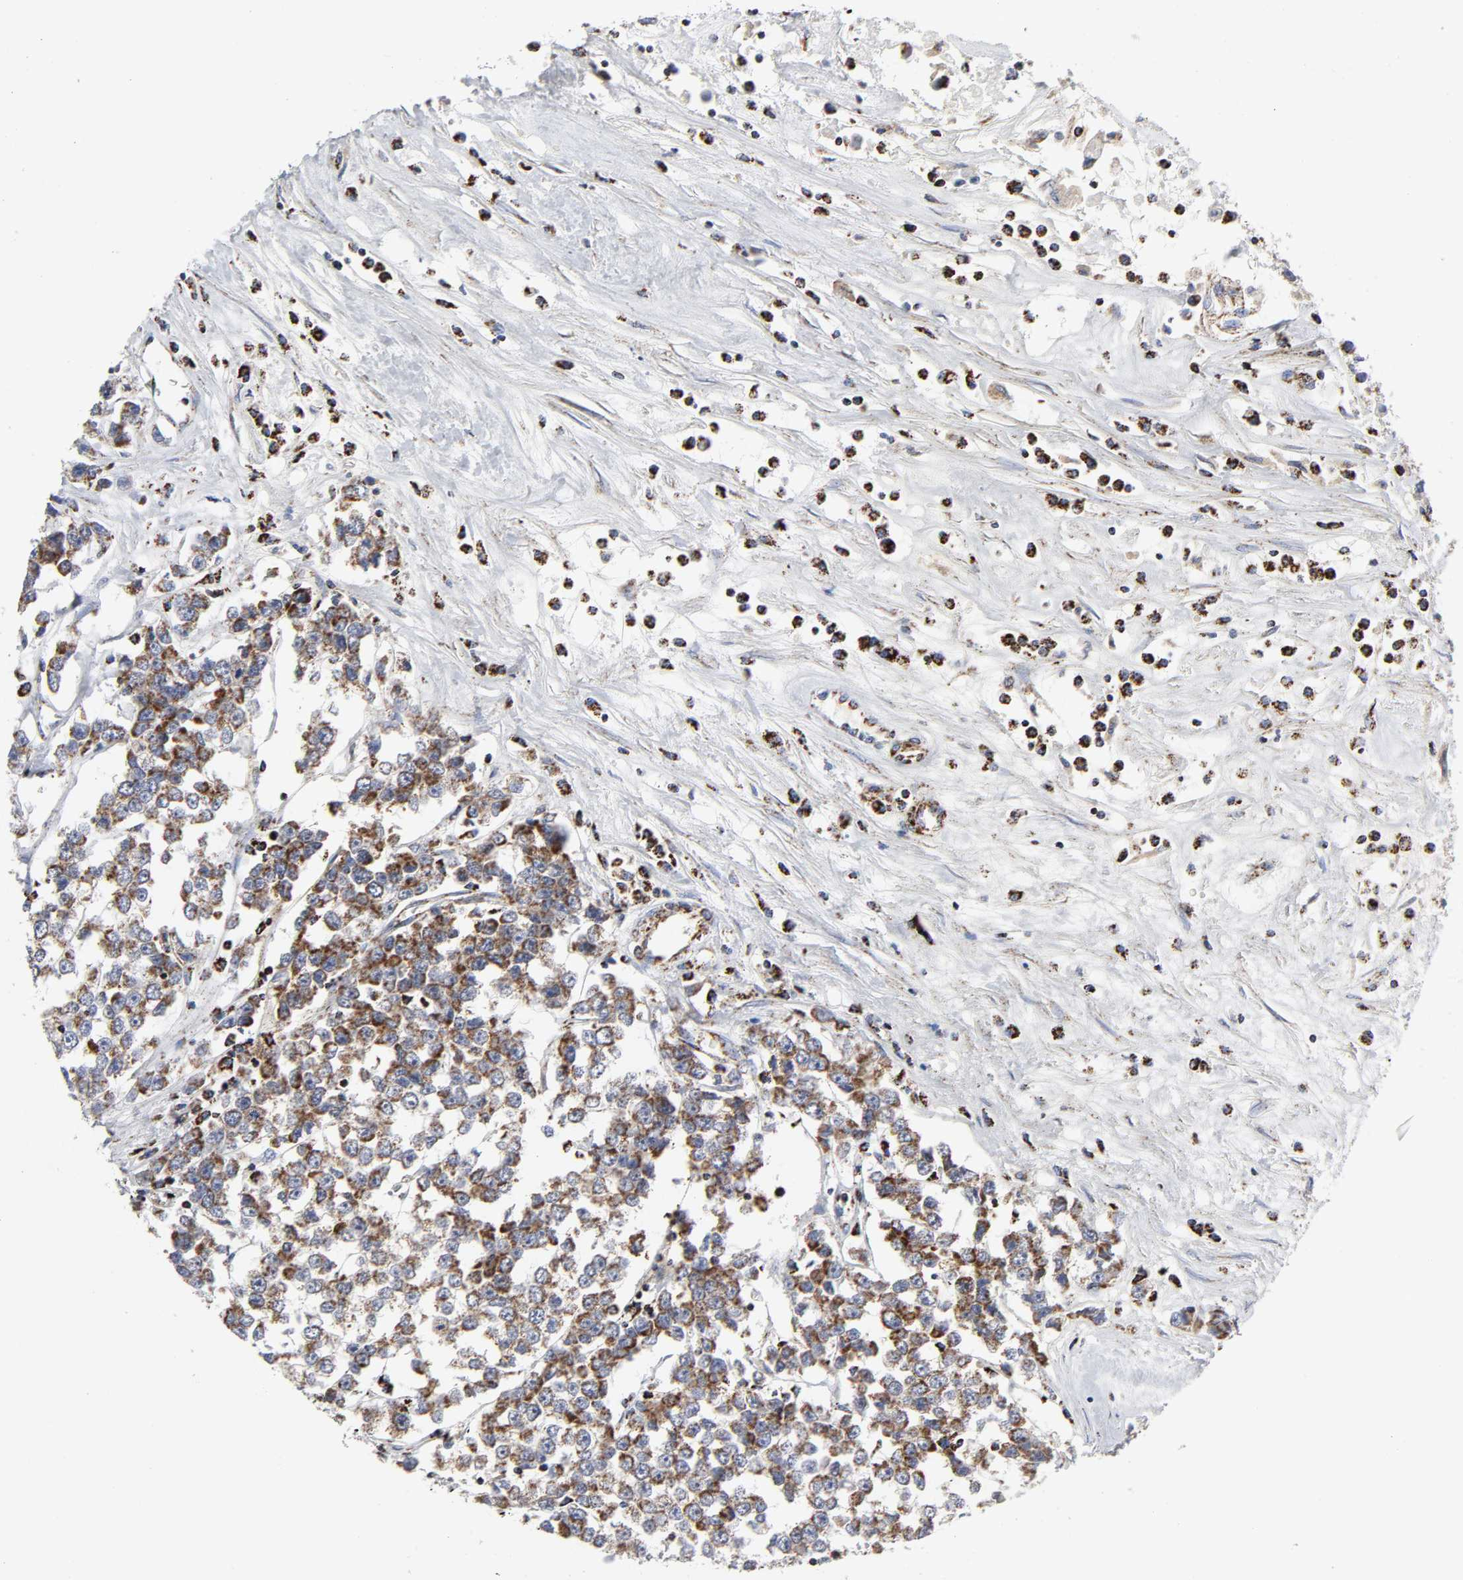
{"staining": {"intensity": "strong", "quantity": ">75%", "location": "cytoplasmic/membranous"}, "tissue": "testis cancer", "cell_type": "Tumor cells", "image_type": "cancer", "snomed": [{"axis": "morphology", "description": "Seminoma, NOS"}, {"axis": "morphology", "description": "Carcinoma, Embryonal, NOS"}, {"axis": "topography", "description": "Testis"}], "caption": "The histopathology image shows staining of testis seminoma, revealing strong cytoplasmic/membranous protein positivity (brown color) within tumor cells.", "gene": "AOPEP", "patient": {"sex": "male", "age": 52}}